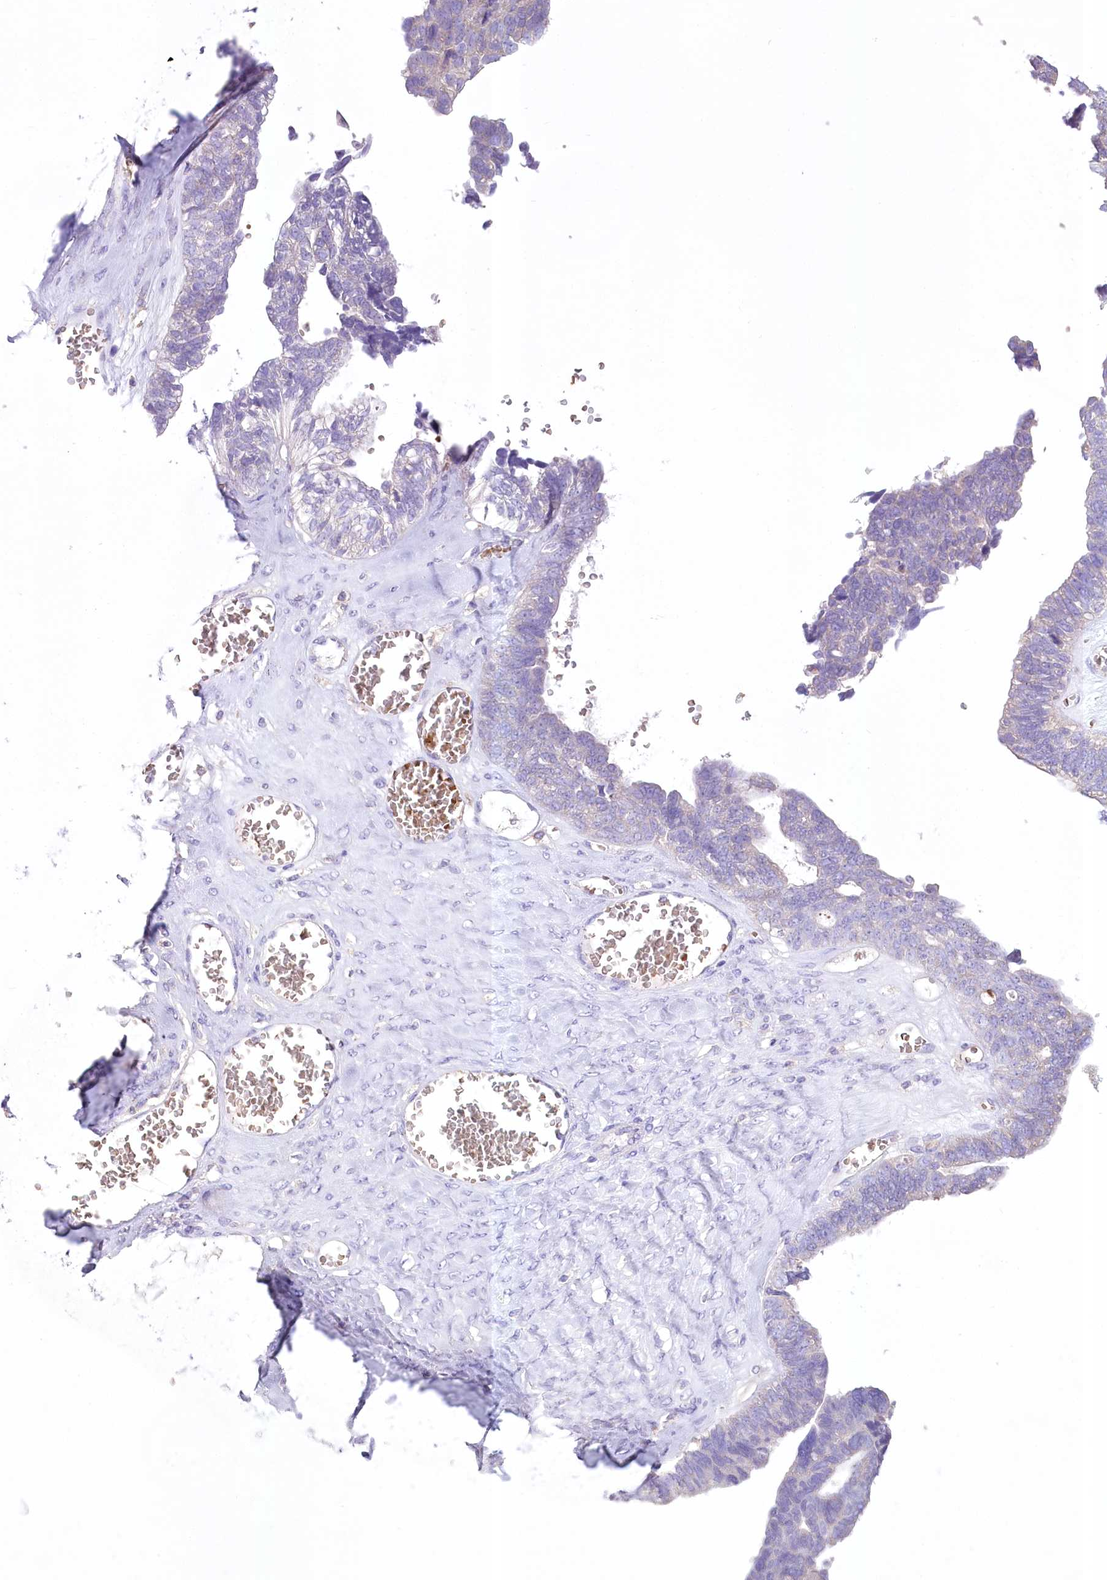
{"staining": {"intensity": "negative", "quantity": "none", "location": "none"}, "tissue": "ovarian cancer", "cell_type": "Tumor cells", "image_type": "cancer", "snomed": [{"axis": "morphology", "description": "Cystadenocarcinoma, serous, NOS"}, {"axis": "topography", "description": "Ovary"}], "caption": "A high-resolution image shows immunohistochemistry (IHC) staining of serous cystadenocarcinoma (ovarian), which reveals no significant staining in tumor cells.", "gene": "PRSS53", "patient": {"sex": "female", "age": 79}}